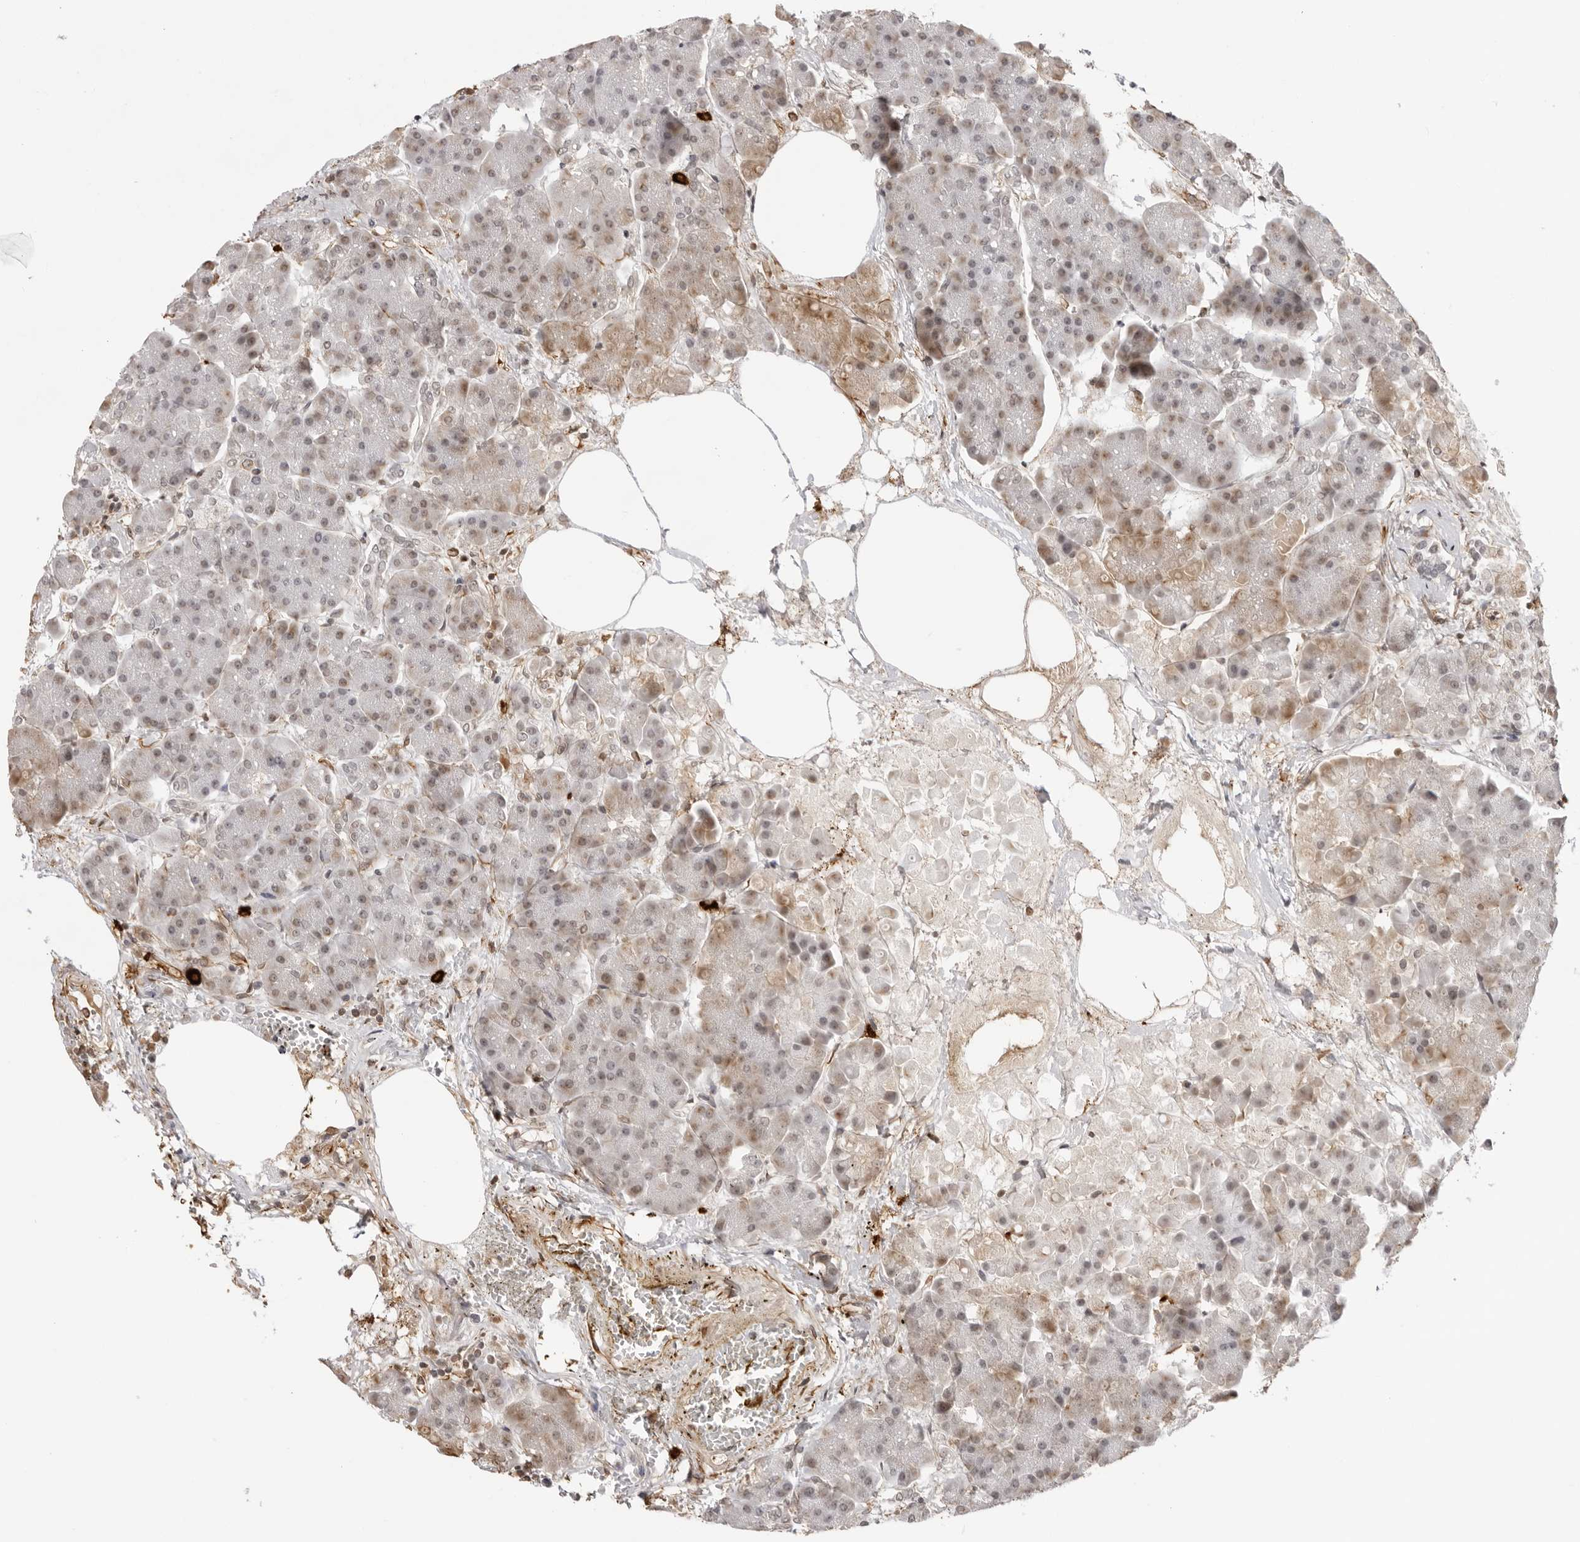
{"staining": {"intensity": "moderate", "quantity": "<25%", "location": "cytoplasmic/membranous"}, "tissue": "pancreas", "cell_type": "Exocrine glandular cells", "image_type": "normal", "snomed": [{"axis": "morphology", "description": "Normal tissue, NOS"}, {"axis": "topography", "description": "Pancreas"}], "caption": "An image of human pancreas stained for a protein displays moderate cytoplasmic/membranous brown staining in exocrine glandular cells.", "gene": "DYNLT5", "patient": {"sex": "female", "age": 70}}